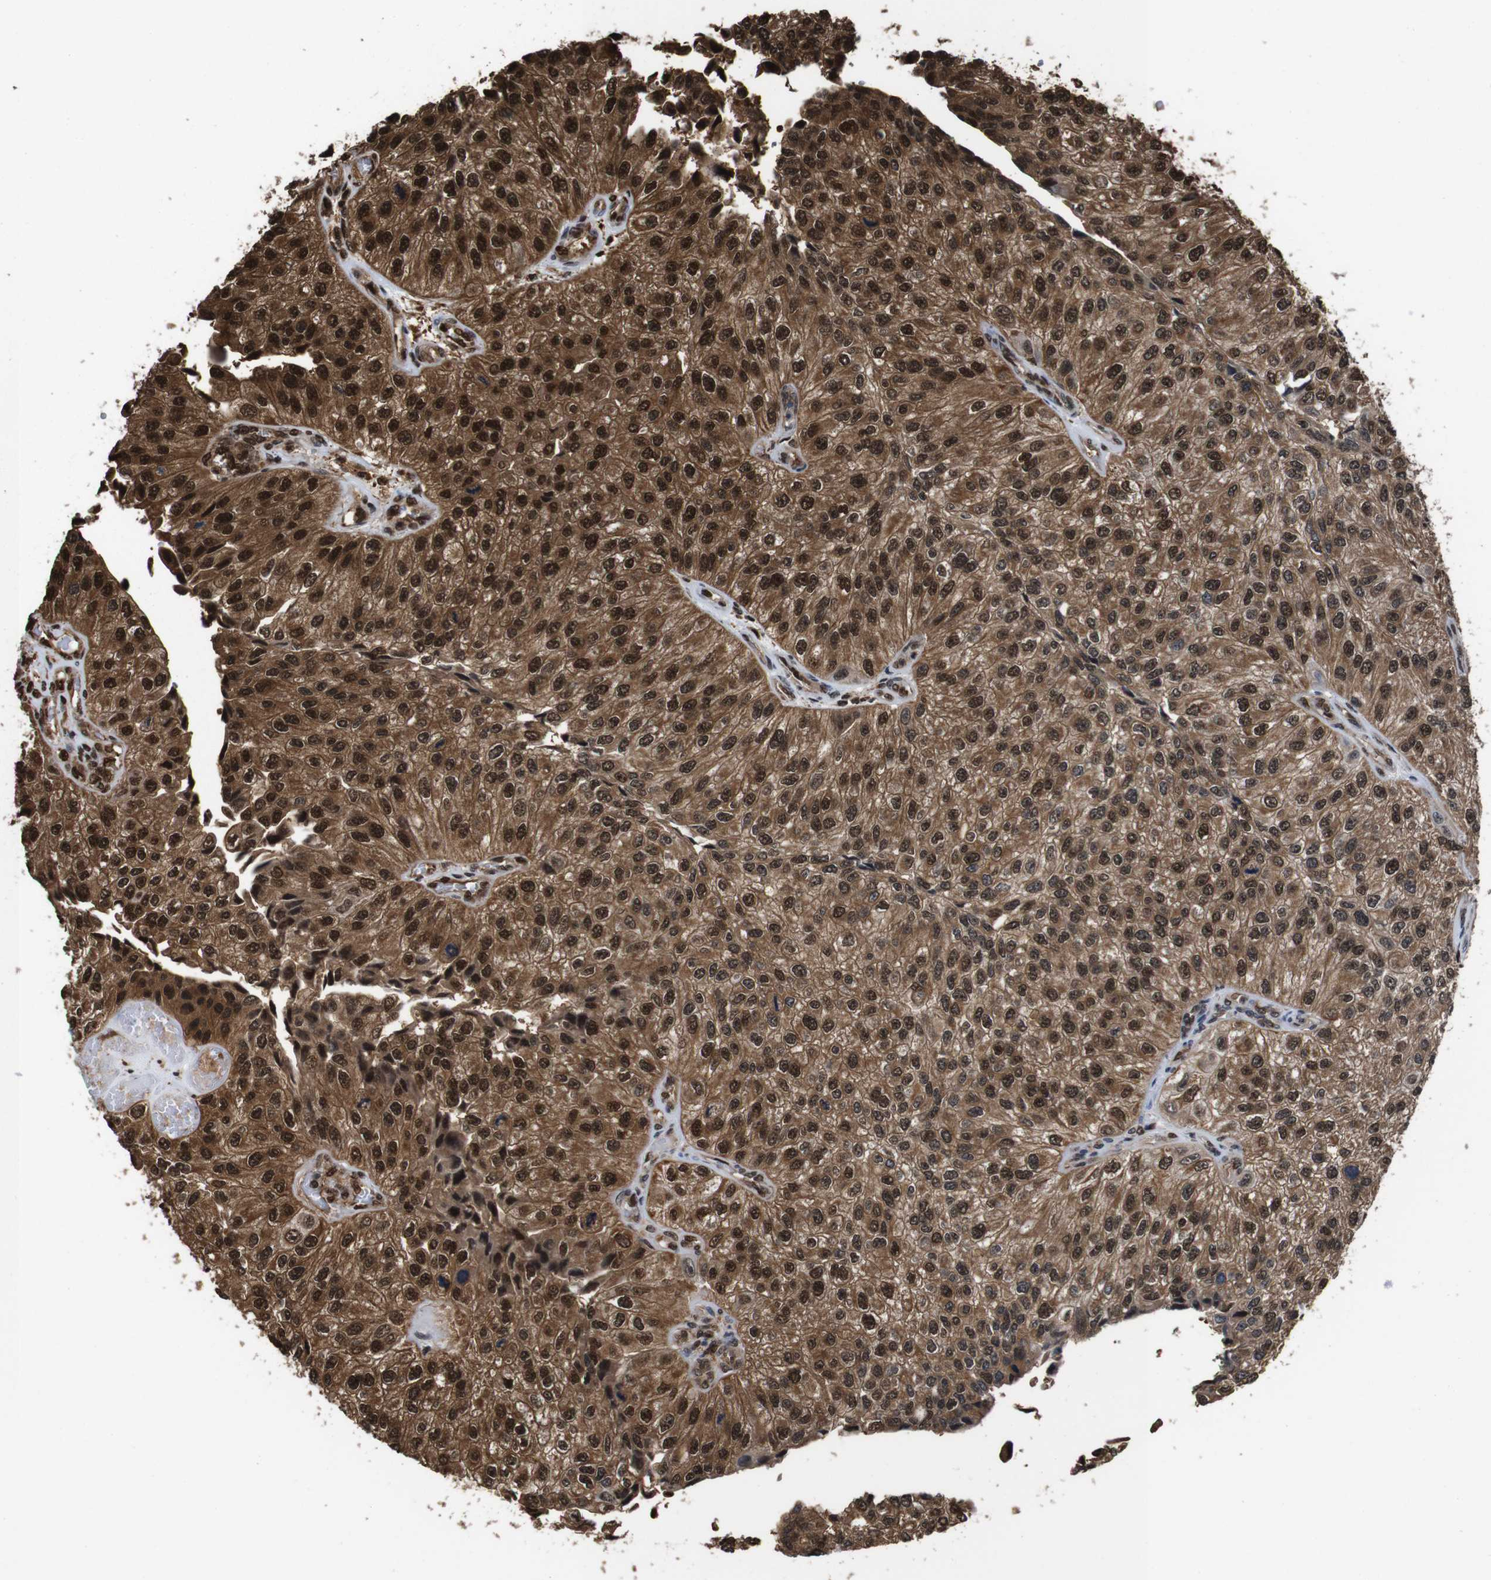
{"staining": {"intensity": "strong", "quantity": ">75%", "location": "cytoplasmic/membranous,nuclear"}, "tissue": "urothelial cancer", "cell_type": "Tumor cells", "image_type": "cancer", "snomed": [{"axis": "morphology", "description": "Urothelial carcinoma, High grade"}, {"axis": "topography", "description": "Kidney"}, {"axis": "topography", "description": "Urinary bladder"}], "caption": "Protein expression analysis of urothelial cancer shows strong cytoplasmic/membranous and nuclear expression in about >75% of tumor cells.", "gene": "VCP", "patient": {"sex": "male", "age": 77}}